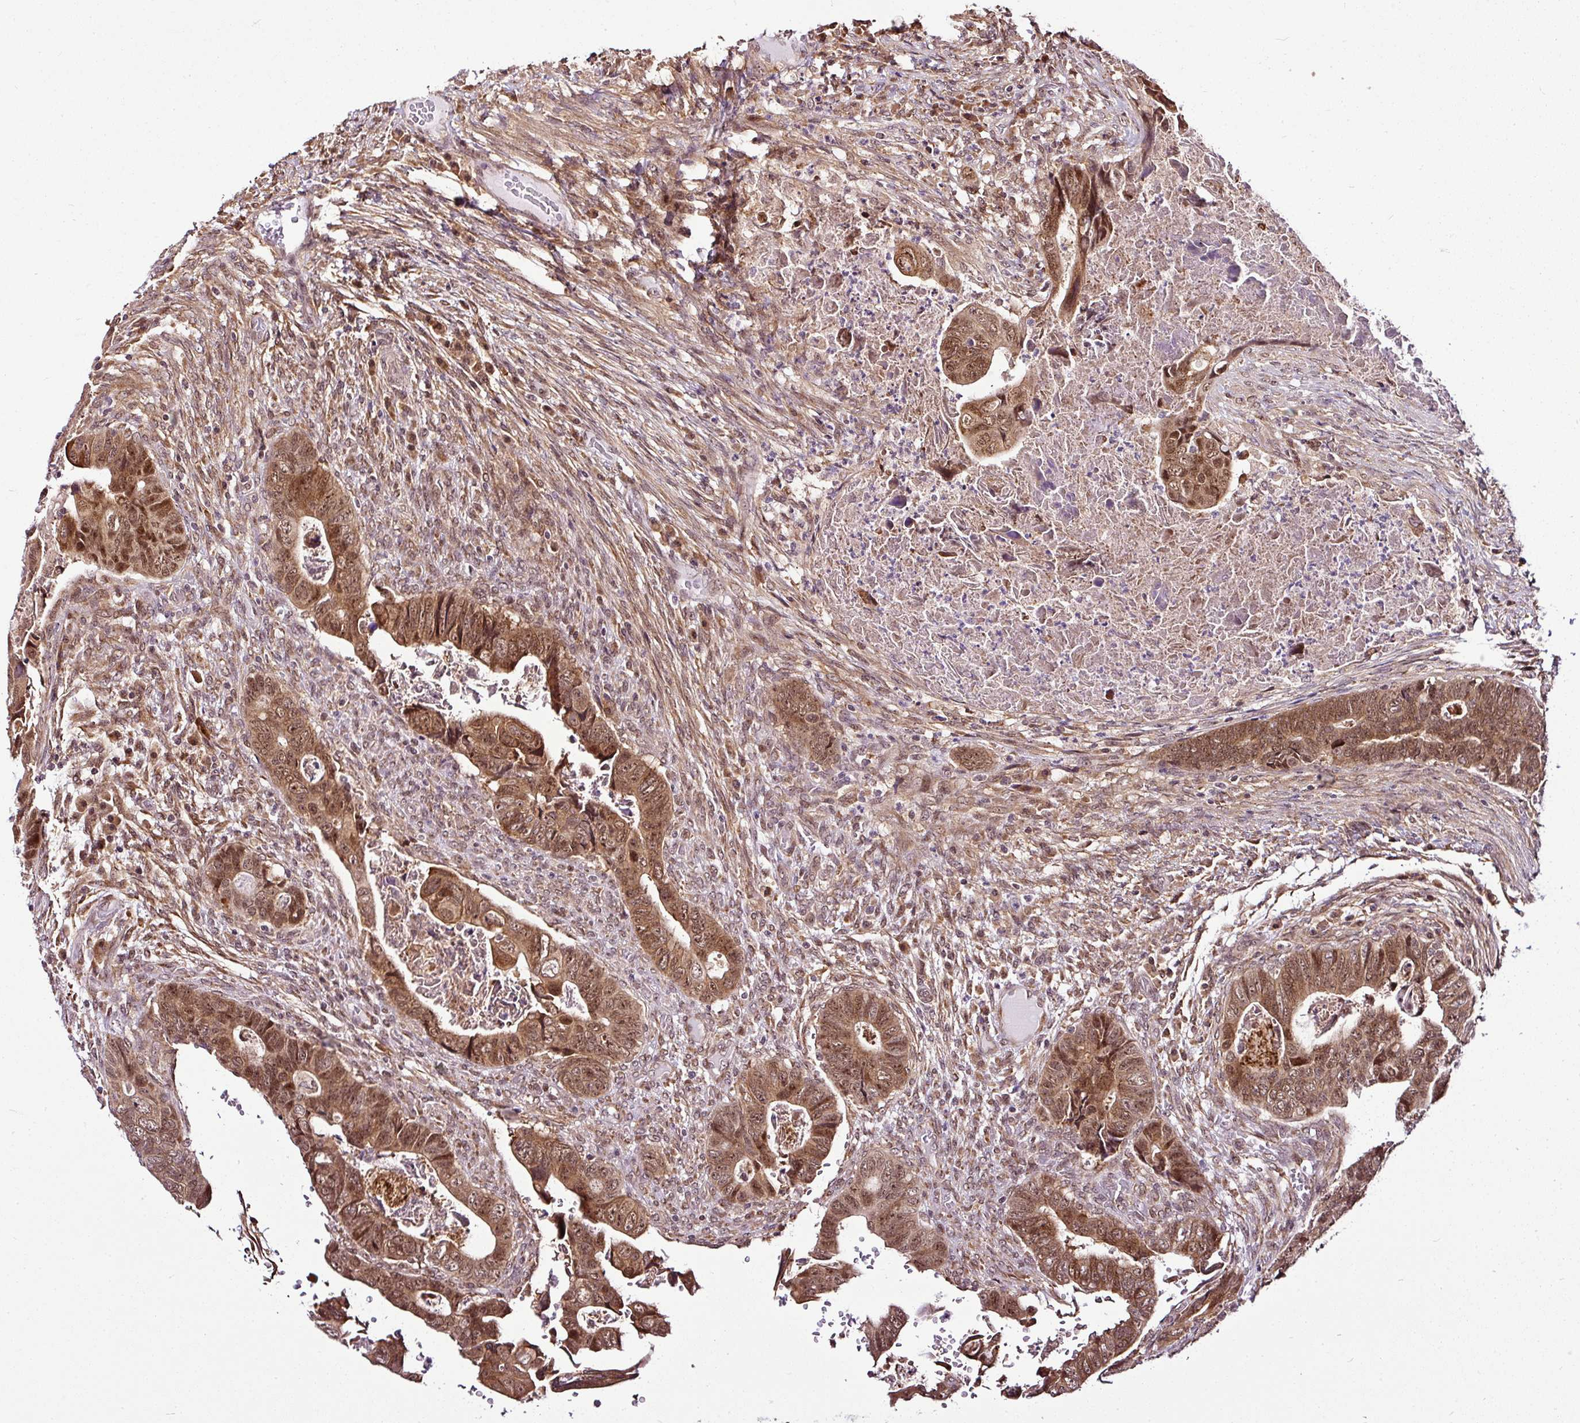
{"staining": {"intensity": "moderate", "quantity": ">75%", "location": "cytoplasmic/membranous,nuclear"}, "tissue": "colorectal cancer", "cell_type": "Tumor cells", "image_type": "cancer", "snomed": [{"axis": "morphology", "description": "Adenocarcinoma, NOS"}, {"axis": "topography", "description": "Rectum"}], "caption": "Brown immunohistochemical staining in colorectal adenocarcinoma shows moderate cytoplasmic/membranous and nuclear expression in about >75% of tumor cells.", "gene": "FAM153A", "patient": {"sex": "female", "age": 78}}